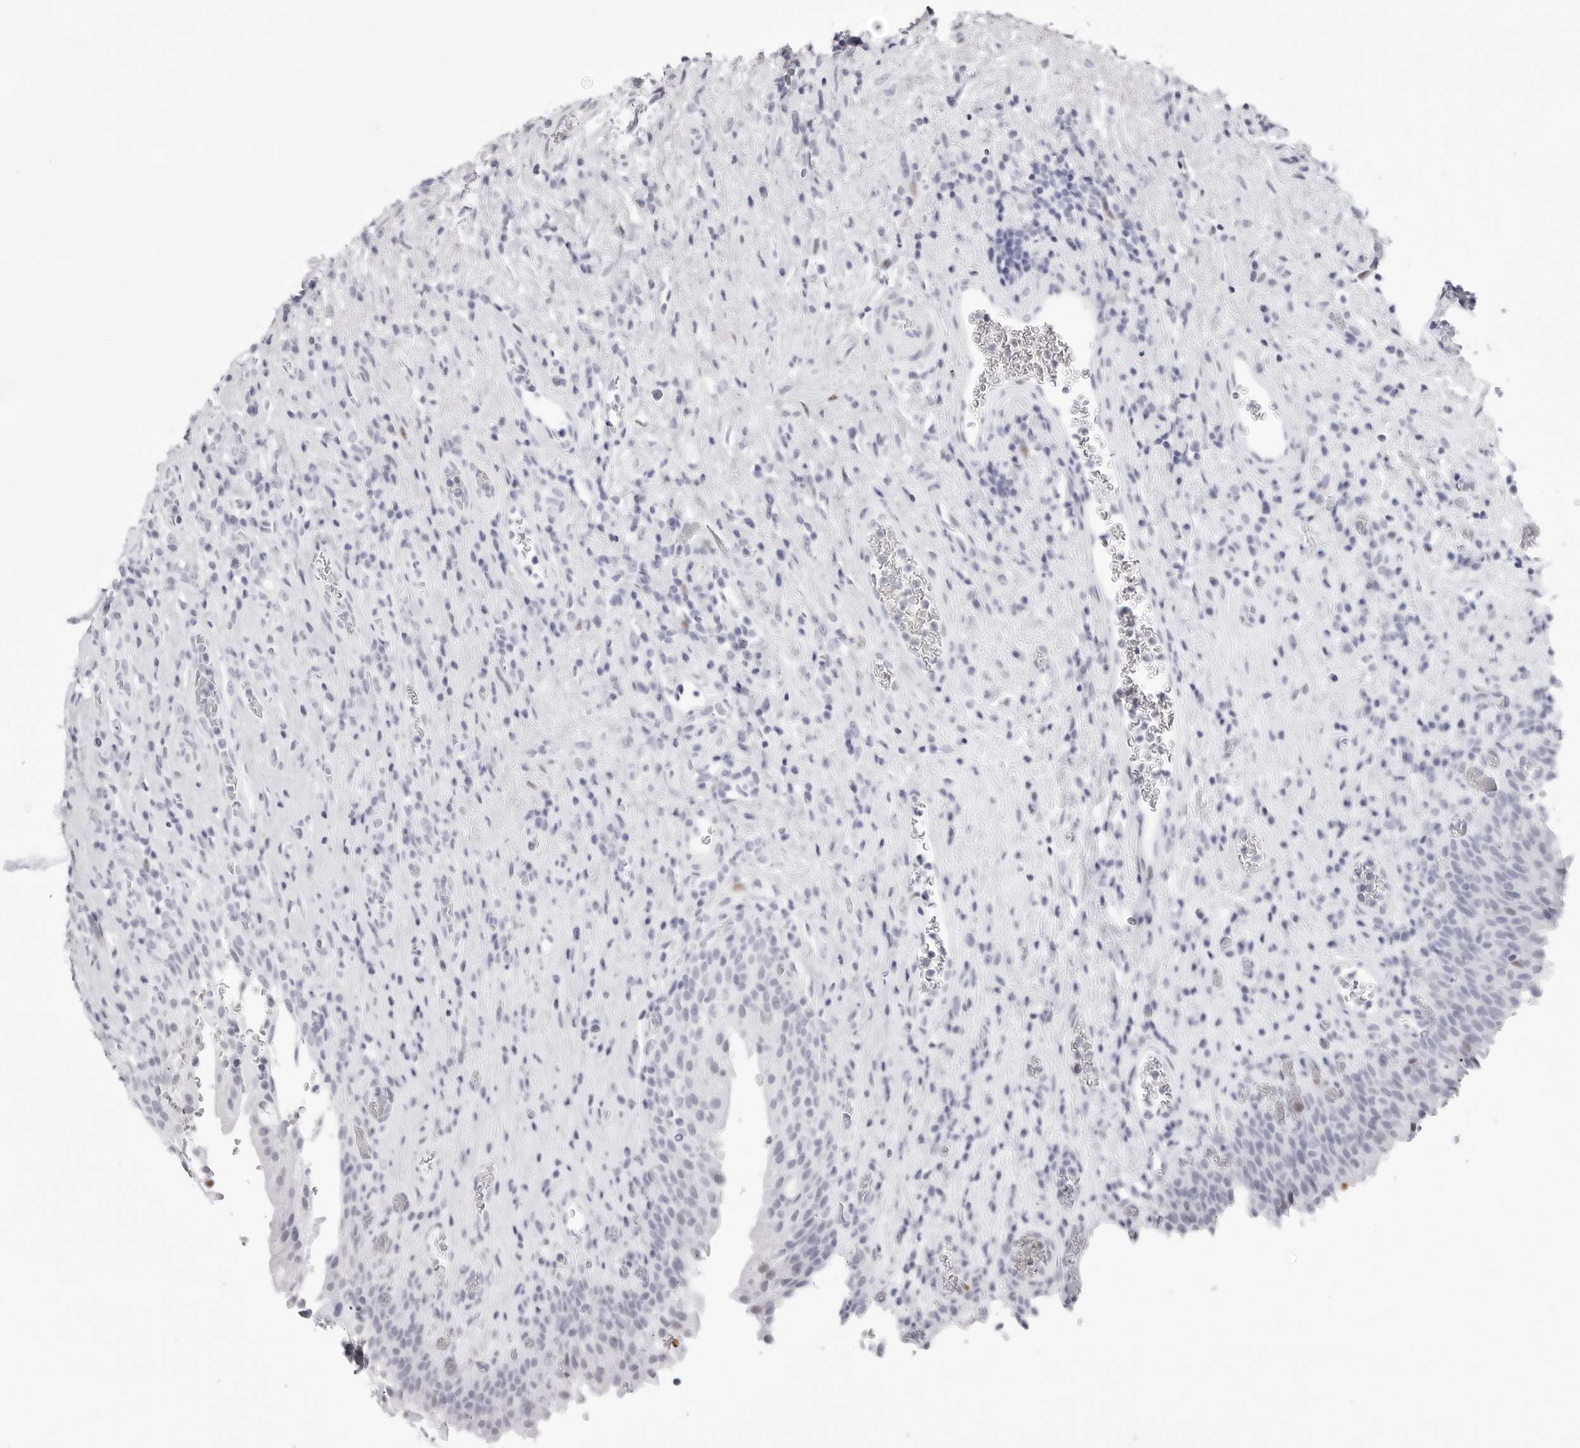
{"staining": {"intensity": "weak", "quantity": "<25%", "location": "nuclear"}, "tissue": "urinary bladder", "cell_type": "Urothelial cells", "image_type": "normal", "snomed": [{"axis": "morphology", "description": "Normal tissue, NOS"}, {"axis": "morphology", "description": "Inflammation, NOS"}, {"axis": "topography", "description": "Urinary bladder"}], "caption": "Immunohistochemistry image of unremarkable urinary bladder stained for a protein (brown), which displays no positivity in urothelial cells.", "gene": "TSSK1B", "patient": {"sex": "female", "age": 75}}